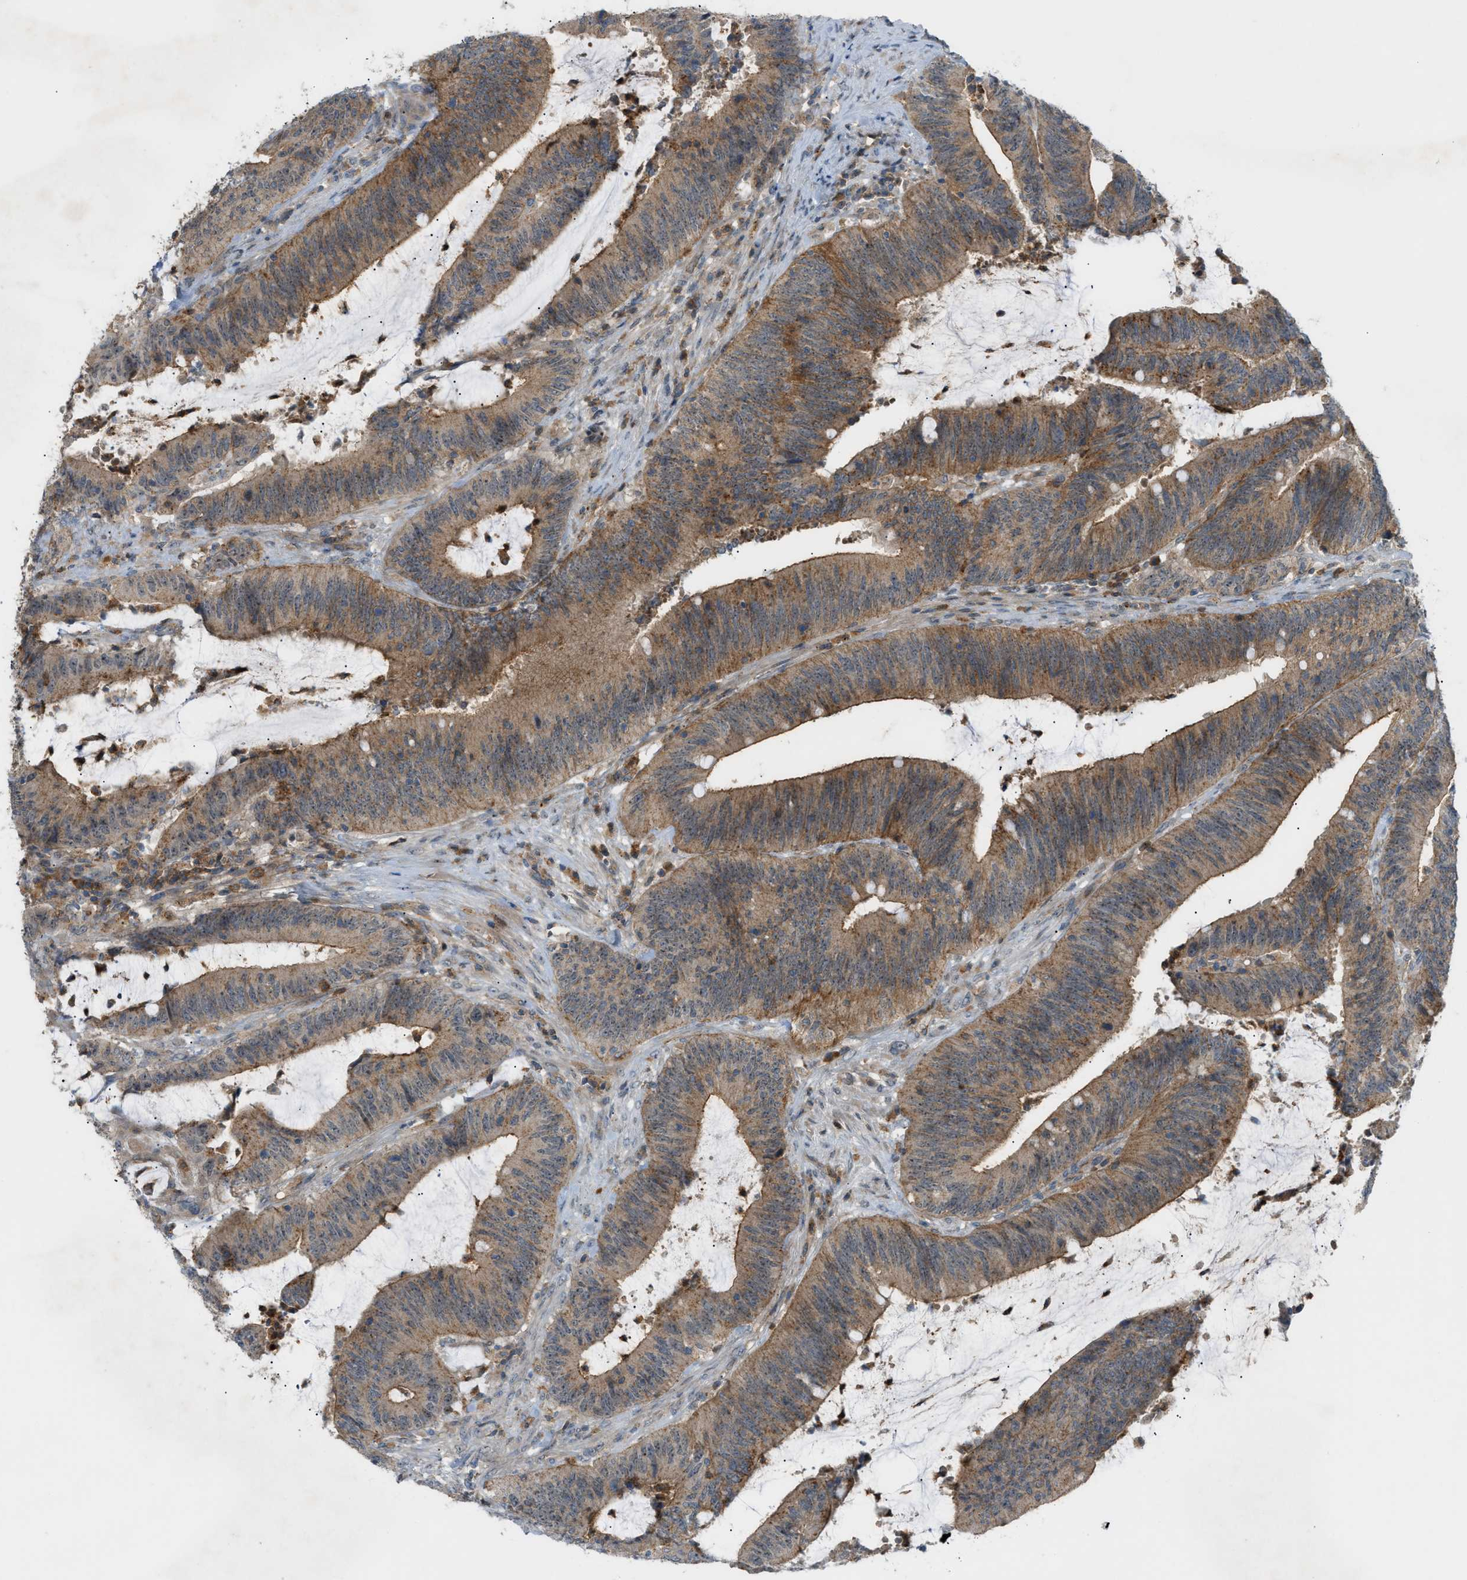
{"staining": {"intensity": "moderate", "quantity": ">75%", "location": "cytoplasmic/membranous"}, "tissue": "colorectal cancer", "cell_type": "Tumor cells", "image_type": "cancer", "snomed": [{"axis": "morphology", "description": "Normal tissue, NOS"}, {"axis": "morphology", "description": "Adenocarcinoma, NOS"}, {"axis": "topography", "description": "Rectum"}], "caption": "This is an image of IHC staining of colorectal adenocarcinoma, which shows moderate expression in the cytoplasmic/membranous of tumor cells.", "gene": "GRK6", "patient": {"sex": "female", "age": 66}}